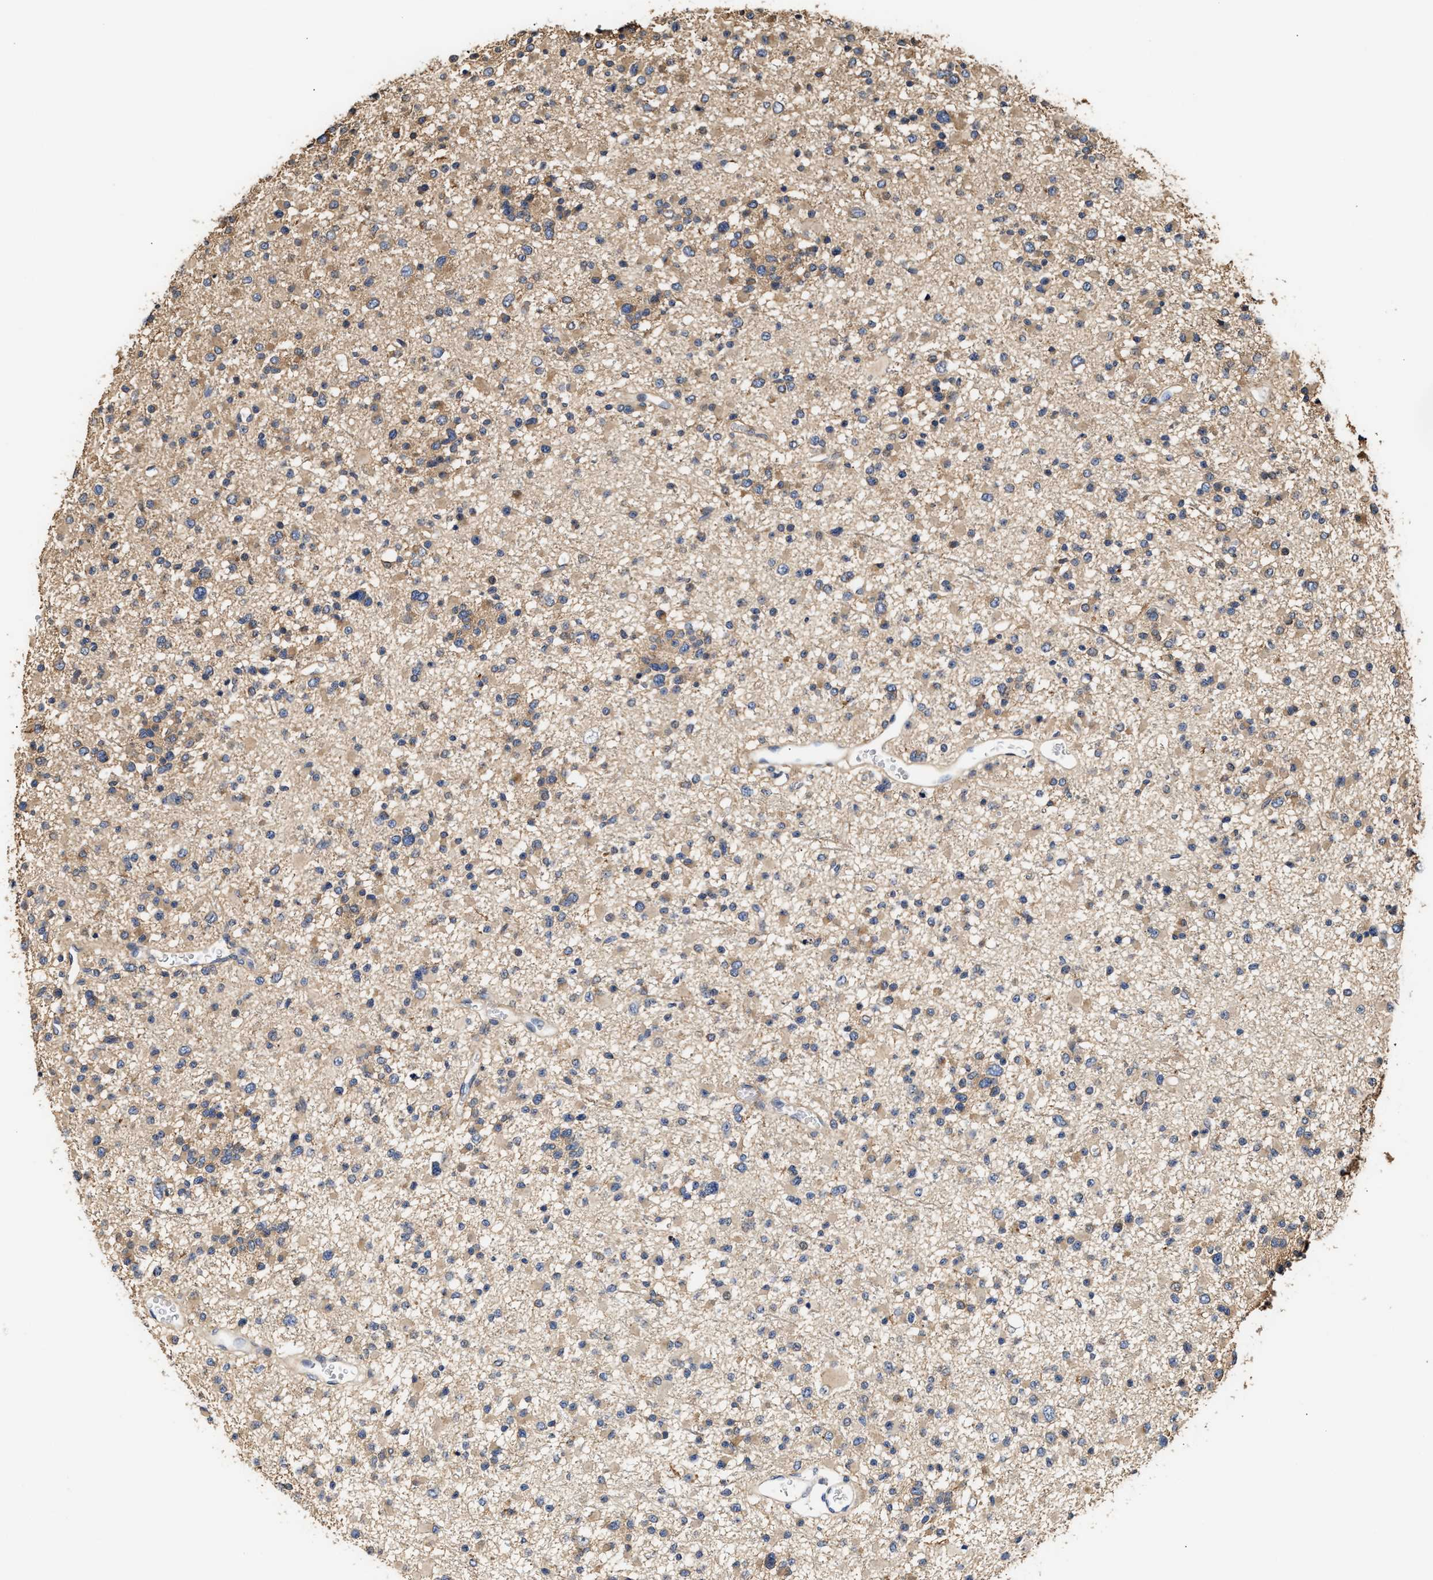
{"staining": {"intensity": "weak", "quantity": "25%-75%", "location": "cytoplasmic/membranous"}, "tissue": "glioma", "cell_type": "Tumor cells", "image_type": "cancer", "snomed": [{"axis": "morphology", "description": "Glioma, malignant, Low grade"}, {"axis": "topography", "description": "Brain"}], "caption": "Low-grade glioma (malignant) stained with IHC demonstrates weak cytoplasmic/membranous expression in approximately 25%-75% of tumor cells. The protein of interest is shown in brown color, while the nuclei are stained blue.", "gene": "CLIP2", "patient": {"sex": "female", "age": 22}}